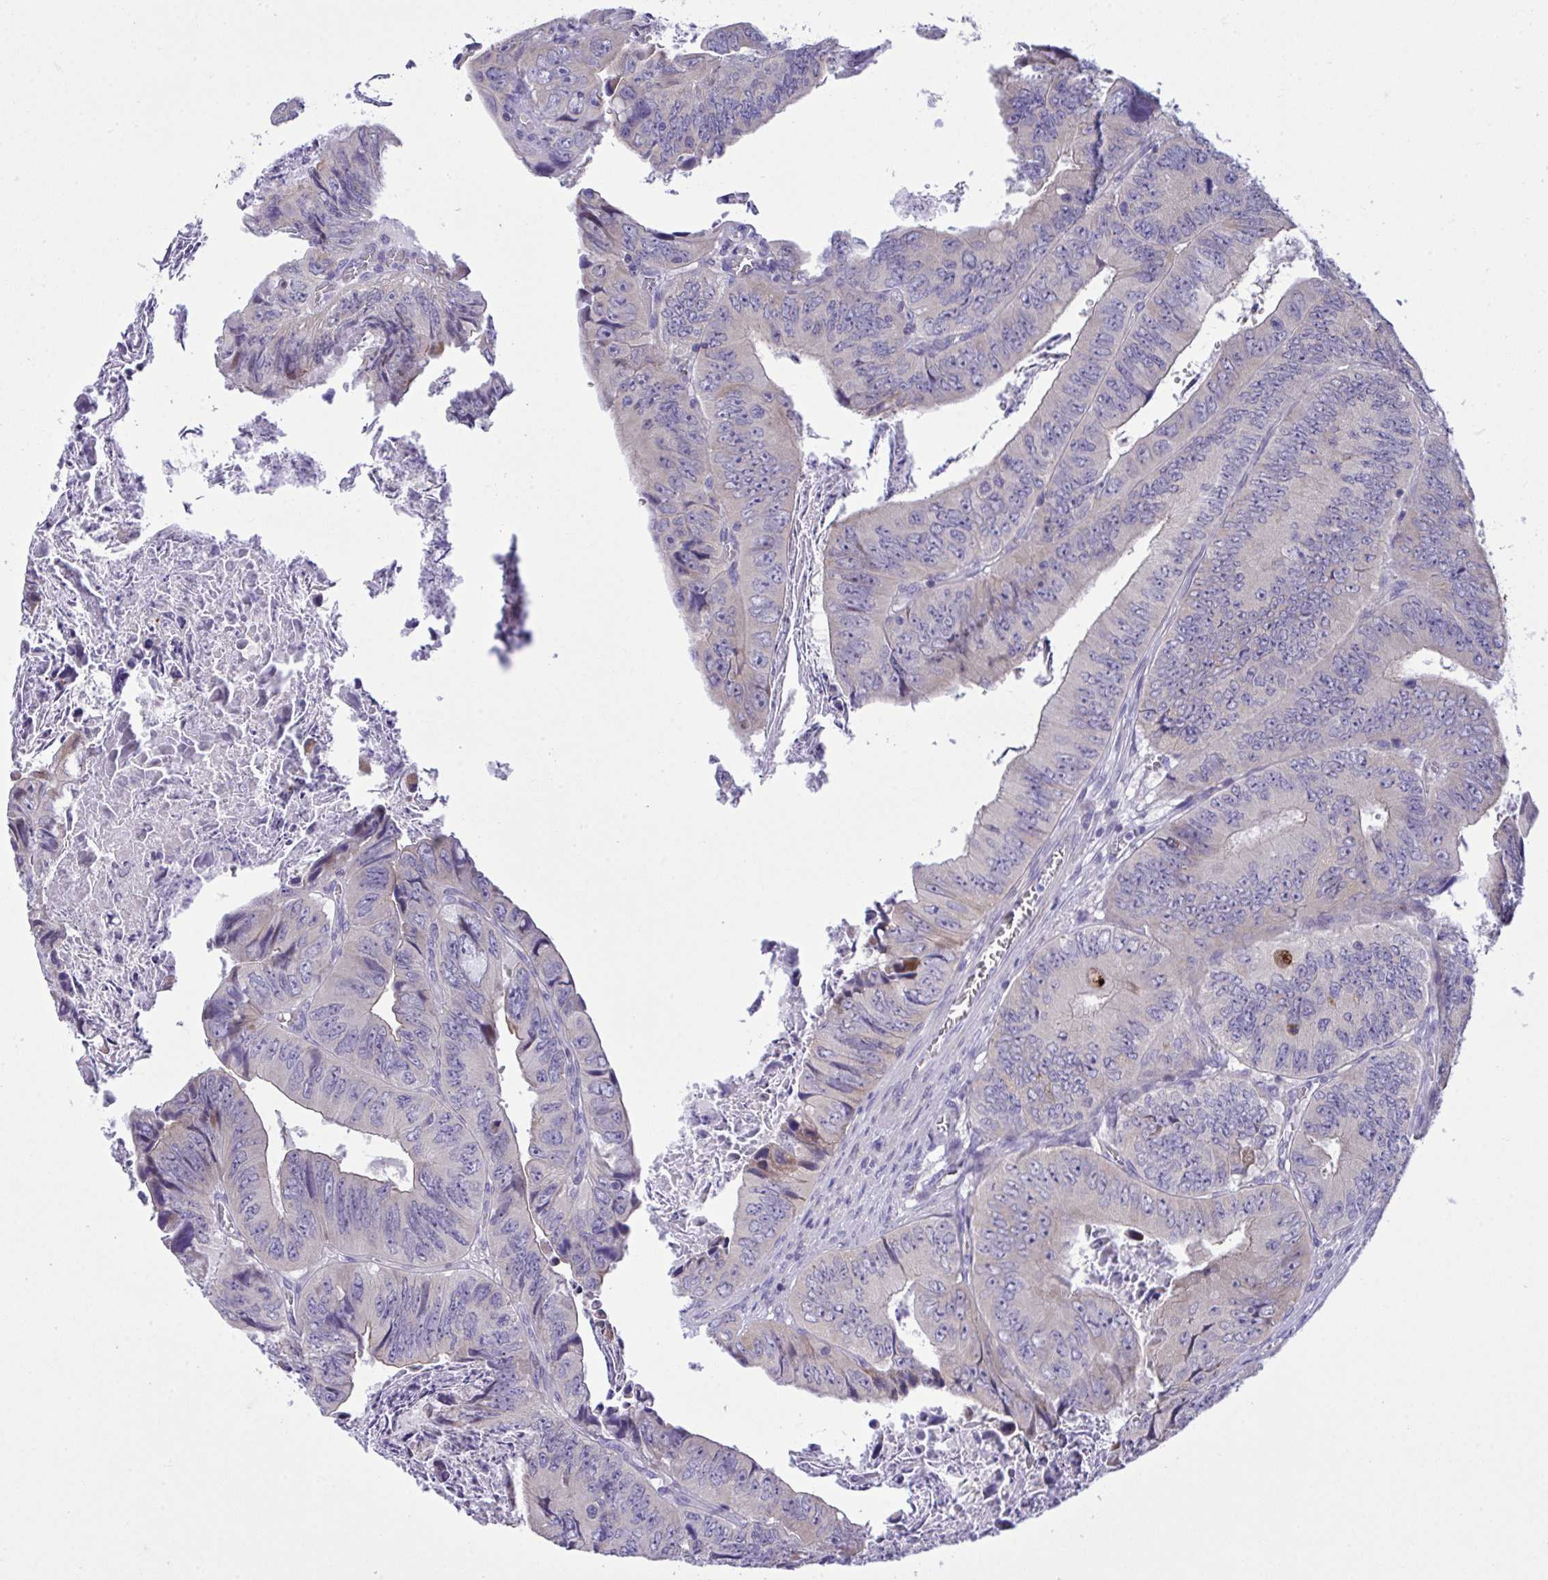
{"staining": {"intensity": "negative", "quantity": "none", "location": "none"}, "tissue": "colorectal cancer", "cell_type": "Tumor cells", "image_type": "cancer", "snomed": [{"axis": "morphology", "description": "Adenocarcinoma, NOS"}, {"axis": "topography", "description": "Colon"}], "caption": "Immunohistochemical staining of human colorectal adenocarcinoma exhibits no significant positivity in tumor cells. (DAB (3,3'-diaminobenzidine) immunohistochemistry with hematoxylin counter stain).", "gene": "WDR97", "patient": {"sex": "female", "age": 84}}